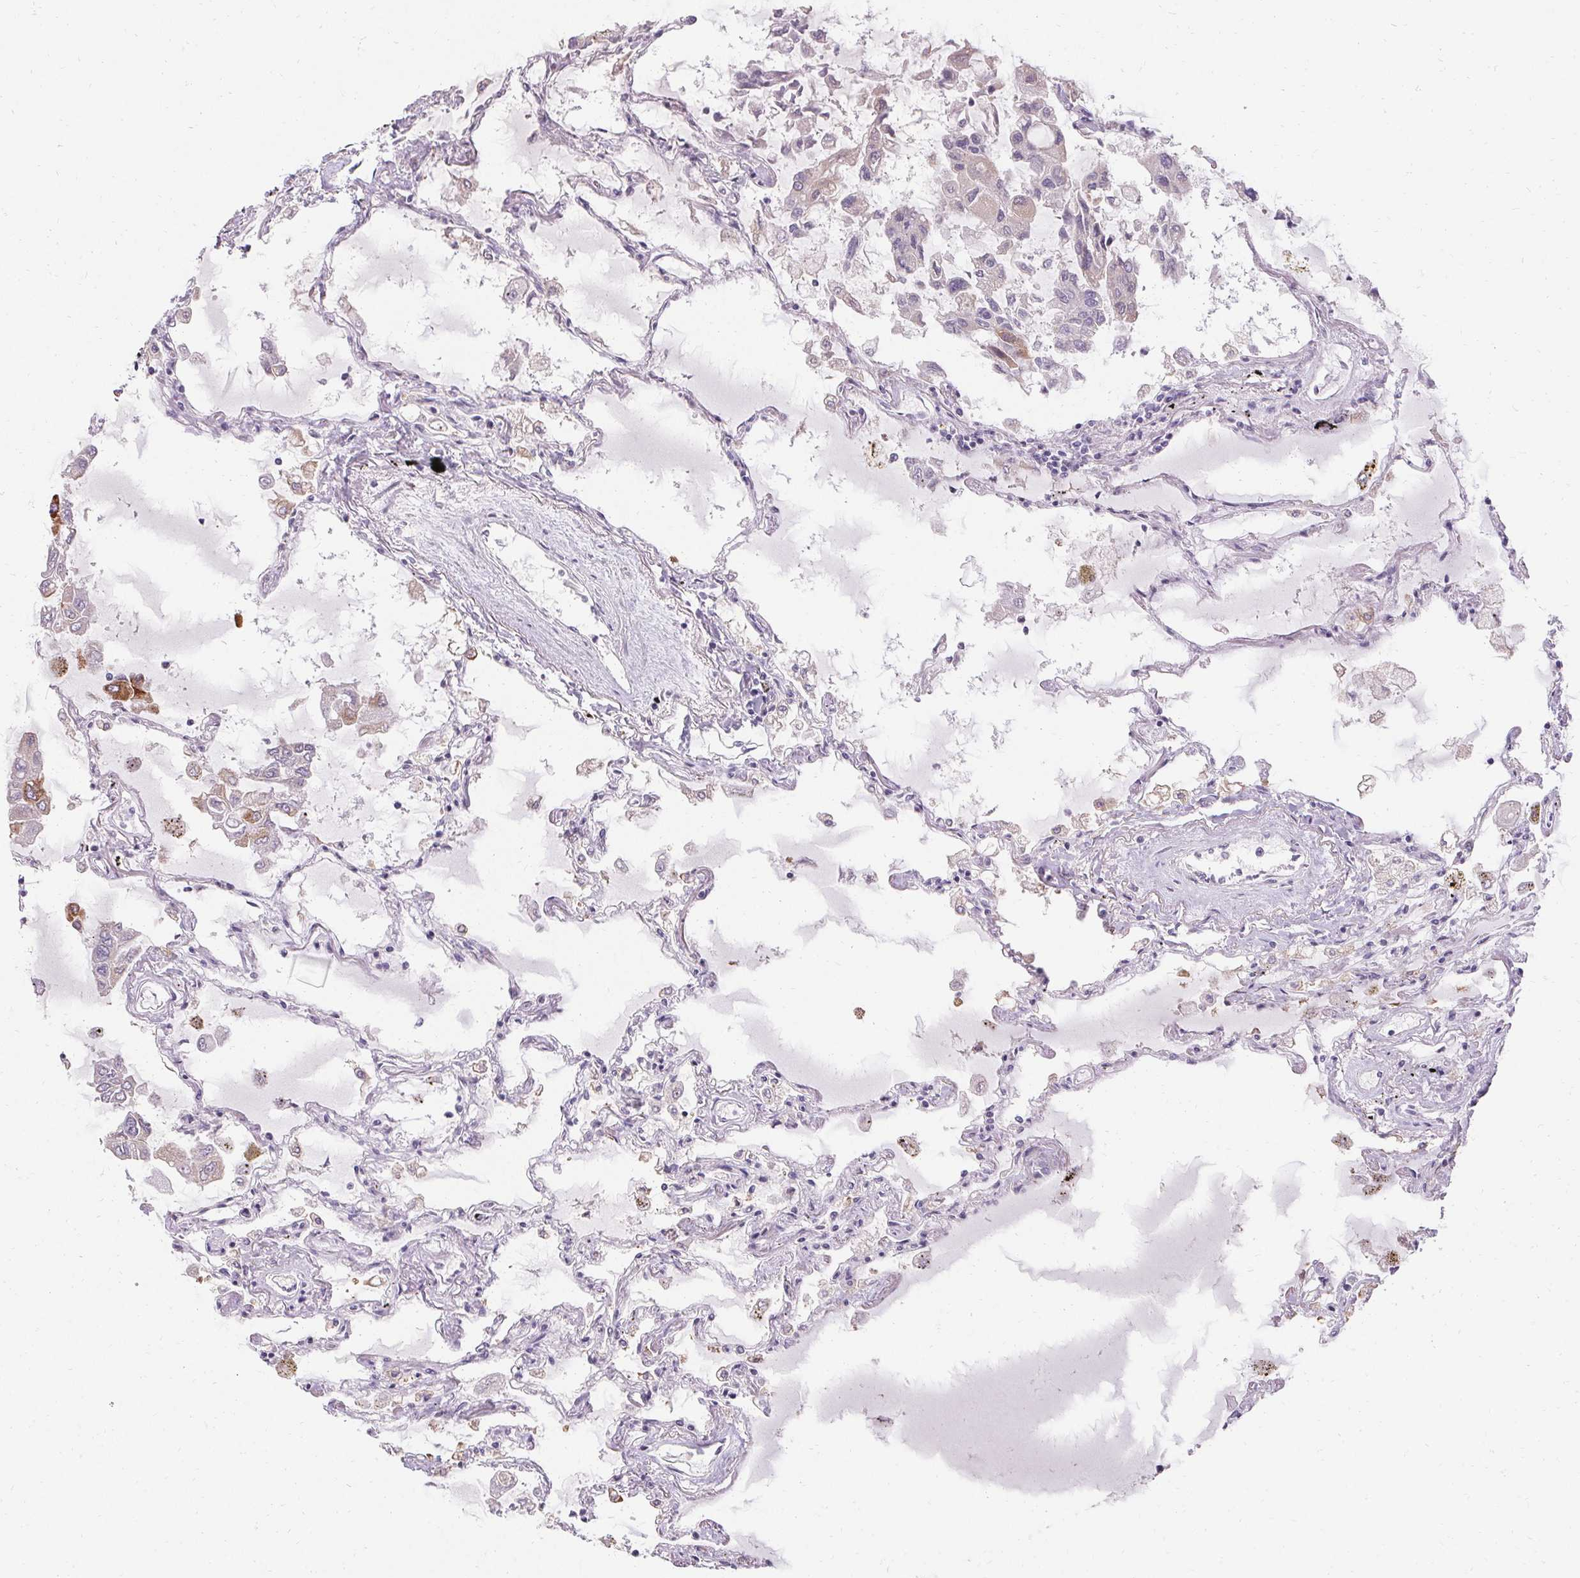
{"staining": {"intensity": "negative", "quantity": "none", "location": "none"}, "tissue": "lung", "cell_type": "Alveolar cells", "image_type": "normal", "snomed": [{"axis": "morphology", "description": "Normal tissue, NOS"}, {"axis": "morphology", "description": "Adenocarcinoma, NOS"}, {"axis": "topography", "description": "Cartilage tissue"}, {"axis": "topography", "description": "Lung"}], "caption": "Immunohistochemistry of unremarkable human lung exhibits no expression in alveolar cells. (Brightfield microscopy of DAB IHC at high magnification).", "gene": "HSD17B3", "patient": {"sex": "female", "age": 67}}